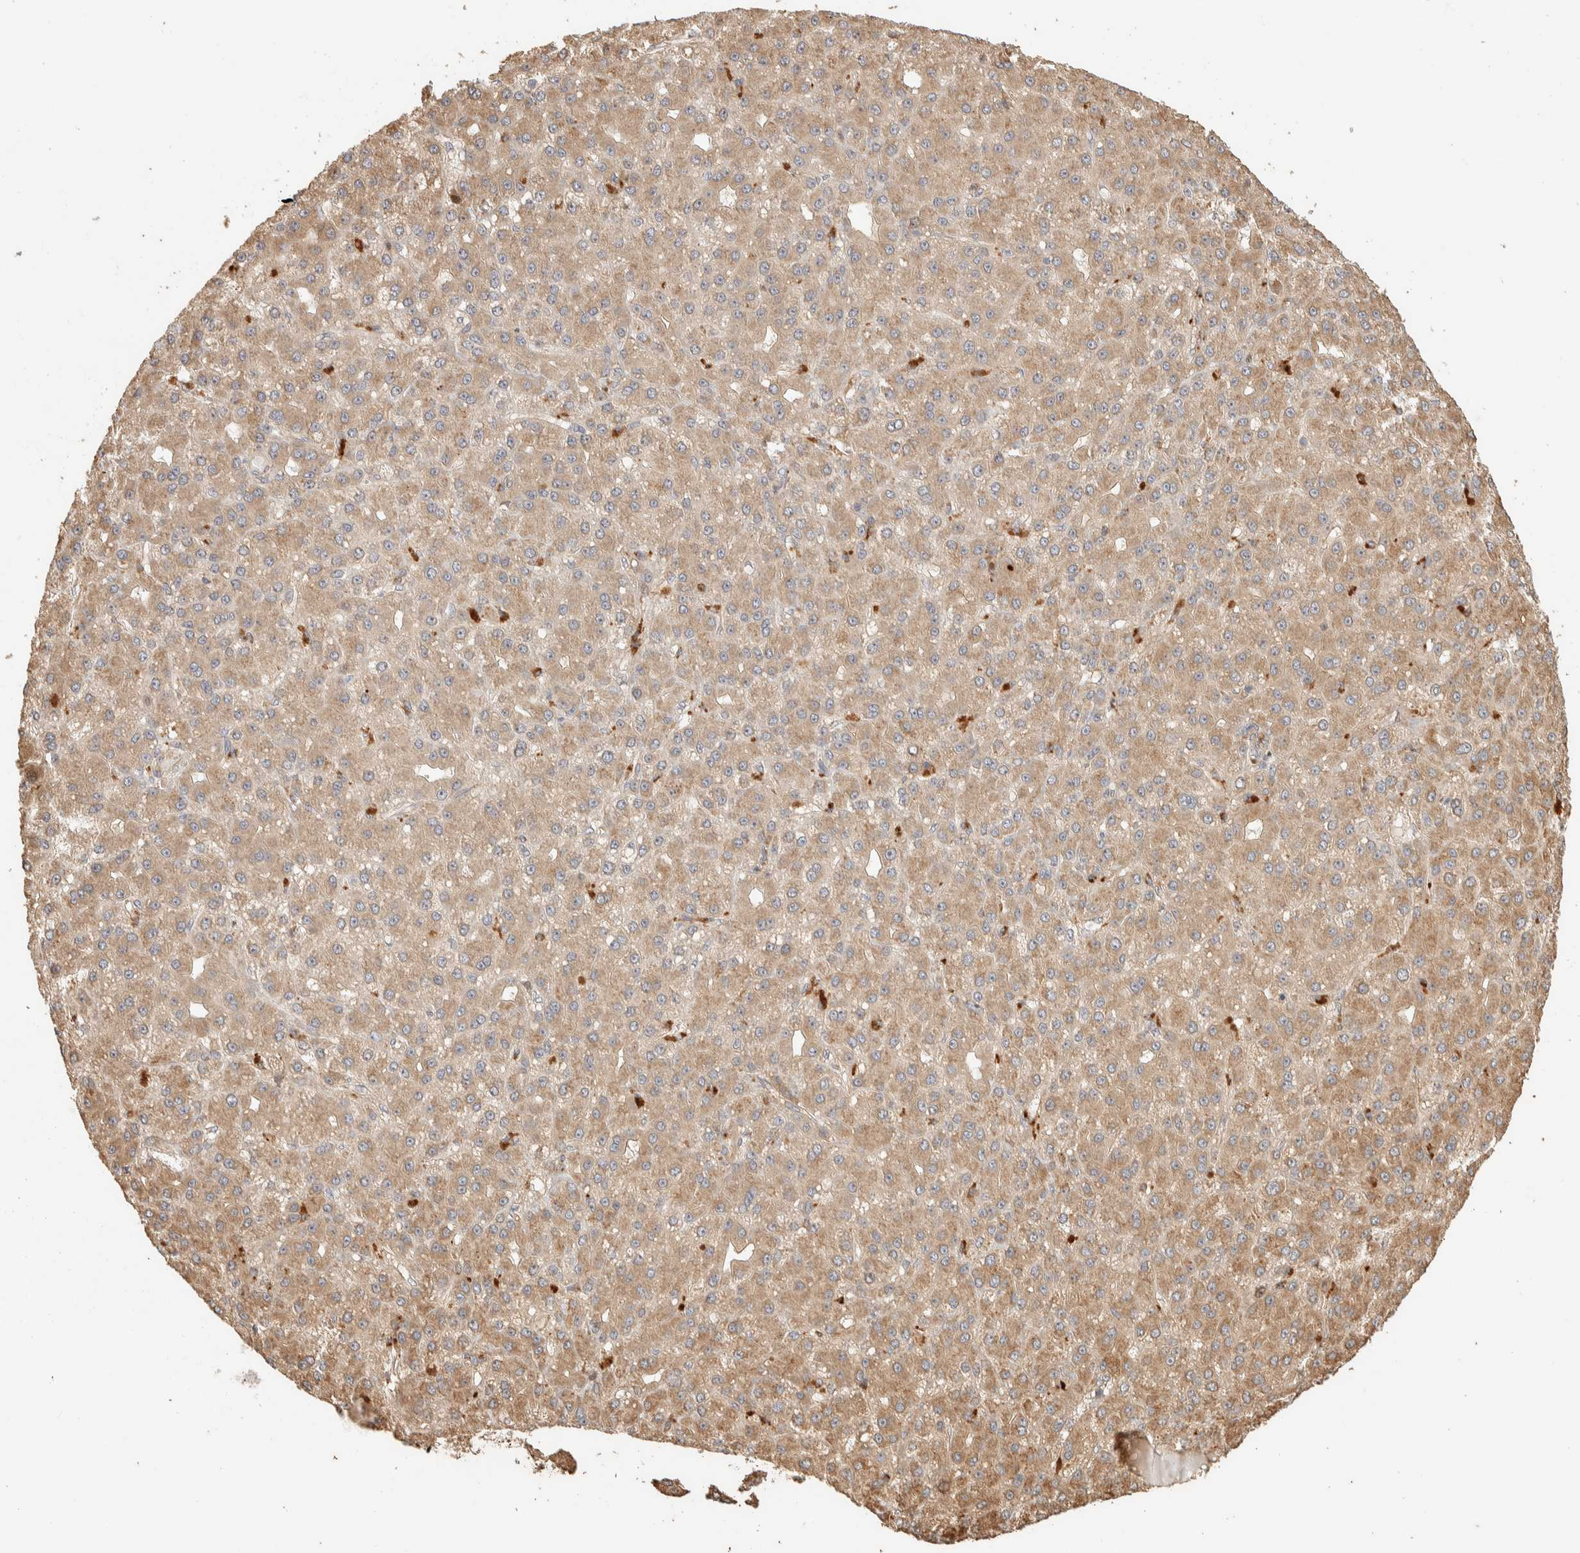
{"staining": {"intensity": "weak", "quantity": ">75%", "location": "cytoplasmic/membranous"}, "tissue": "liver cancer", "cell_type": "Tumor cells", "image_type": "cancer", "snomed": [{"axis": "morphology", "description": "Carcinoma, Hepatocellular, NOS"}, {"axis": "topography", "description": "Liver"}], "caption": "Human hepatocellular carcinoma (liver) stained with a brown dye displays weak cytoplasmic/membranous positive positivity in approximately >75% of tumor cells.", "gene": "EXOC7", "patient": {"sex": "male", "age": 67}}